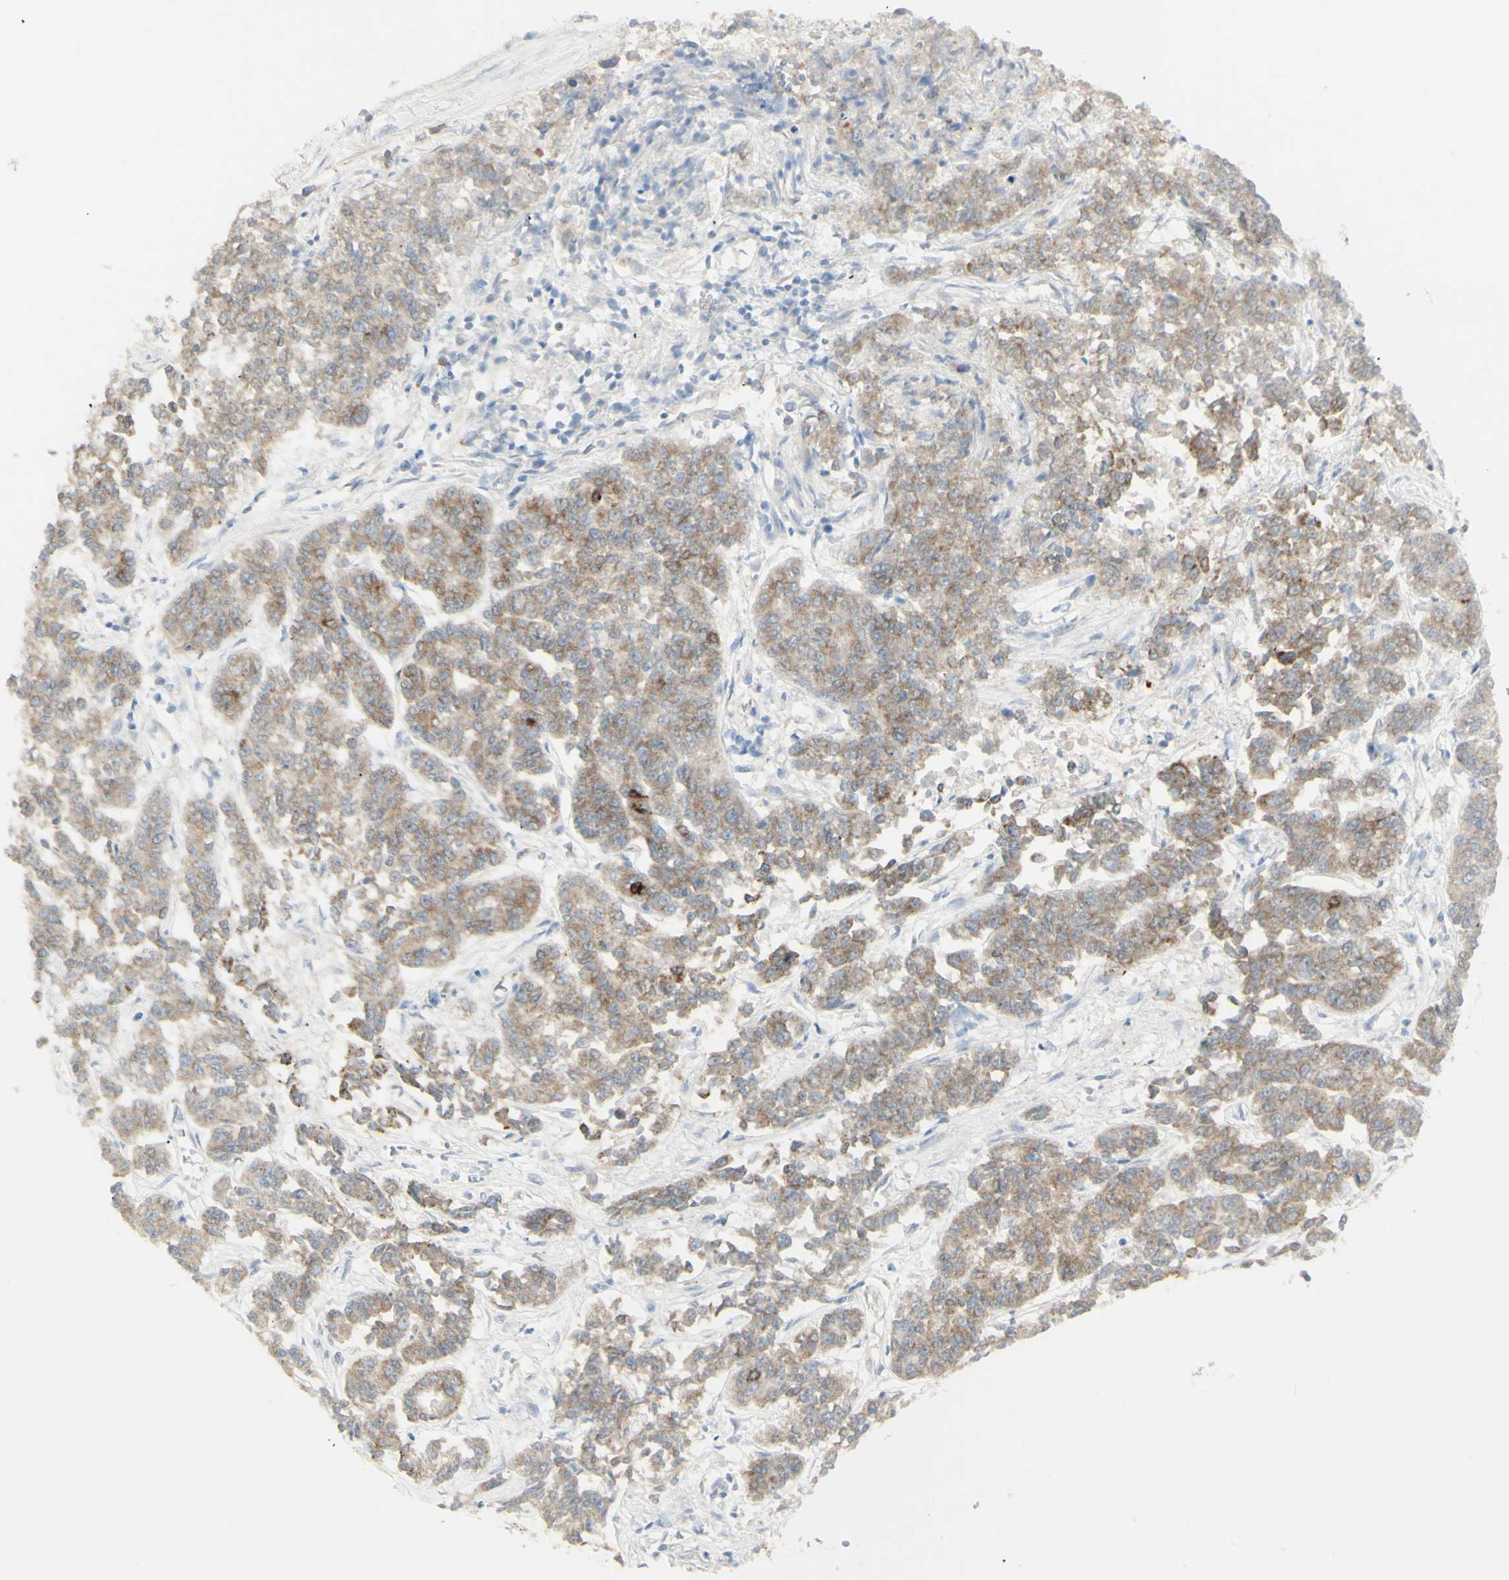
{"staining": {"intensity": "moderate", "quantity": ">75%", "location": "cytoplasmic/membranous"}, "tissue": "lung cancer", "cell_type": "Tumor cells", "image_type": "cancer", "snomed": [{"axis": "morphology", "description": "Adenocarcinoma, NOS"}, {"axis": "topography", "description": "Lung"}], "caption": "This is an image of immunohistochemistry staining of lung cancer (adenocarcinoma), which shows moderate positivity in the cytoplasmic/membranous of tumor cells.", "gene": "NDST4", "patient": {"sex": "male", "age": 84}}